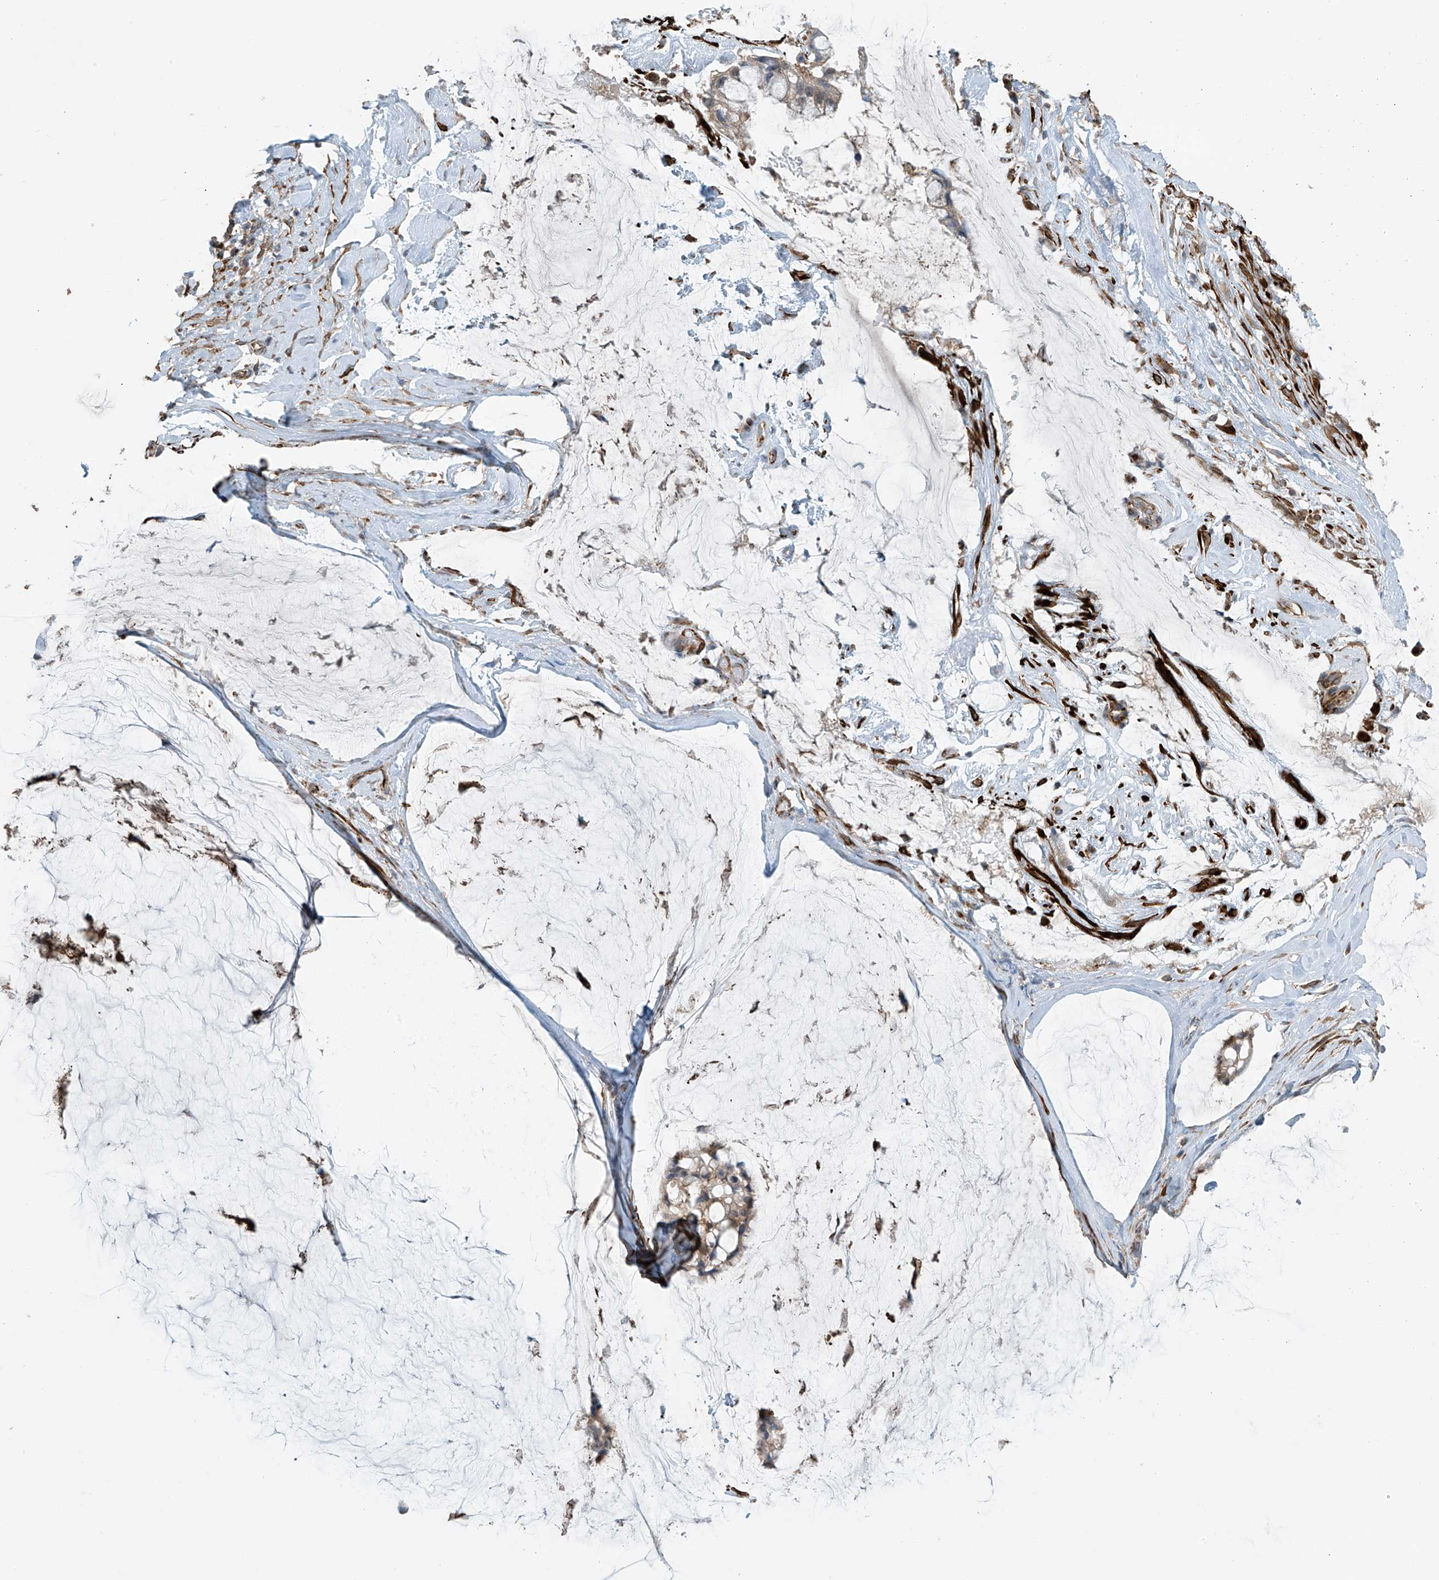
{"staining": {"intensity": "weak", "quantity": ">75%", "location": "cytoplasmic/membranous"}, "tissue": "ovarian cancer", "cell_type": "Tumor cells", "image_type": "cancer", "snomed": [{"axis": "morphology", "description": "Cystadenocarcinoma, mucinous, NOS"}, {"axis": "topography", "description": "Ovary"}], "caption": "Approximately >75% of tumor cells in human ovarian cancer show weak cytoplasmic/membranous protein positivity as visualized by brown immunohistochemical staining.", "gene": "SH3BGRL3", "patient": {"sex": "female", "age": 39}}